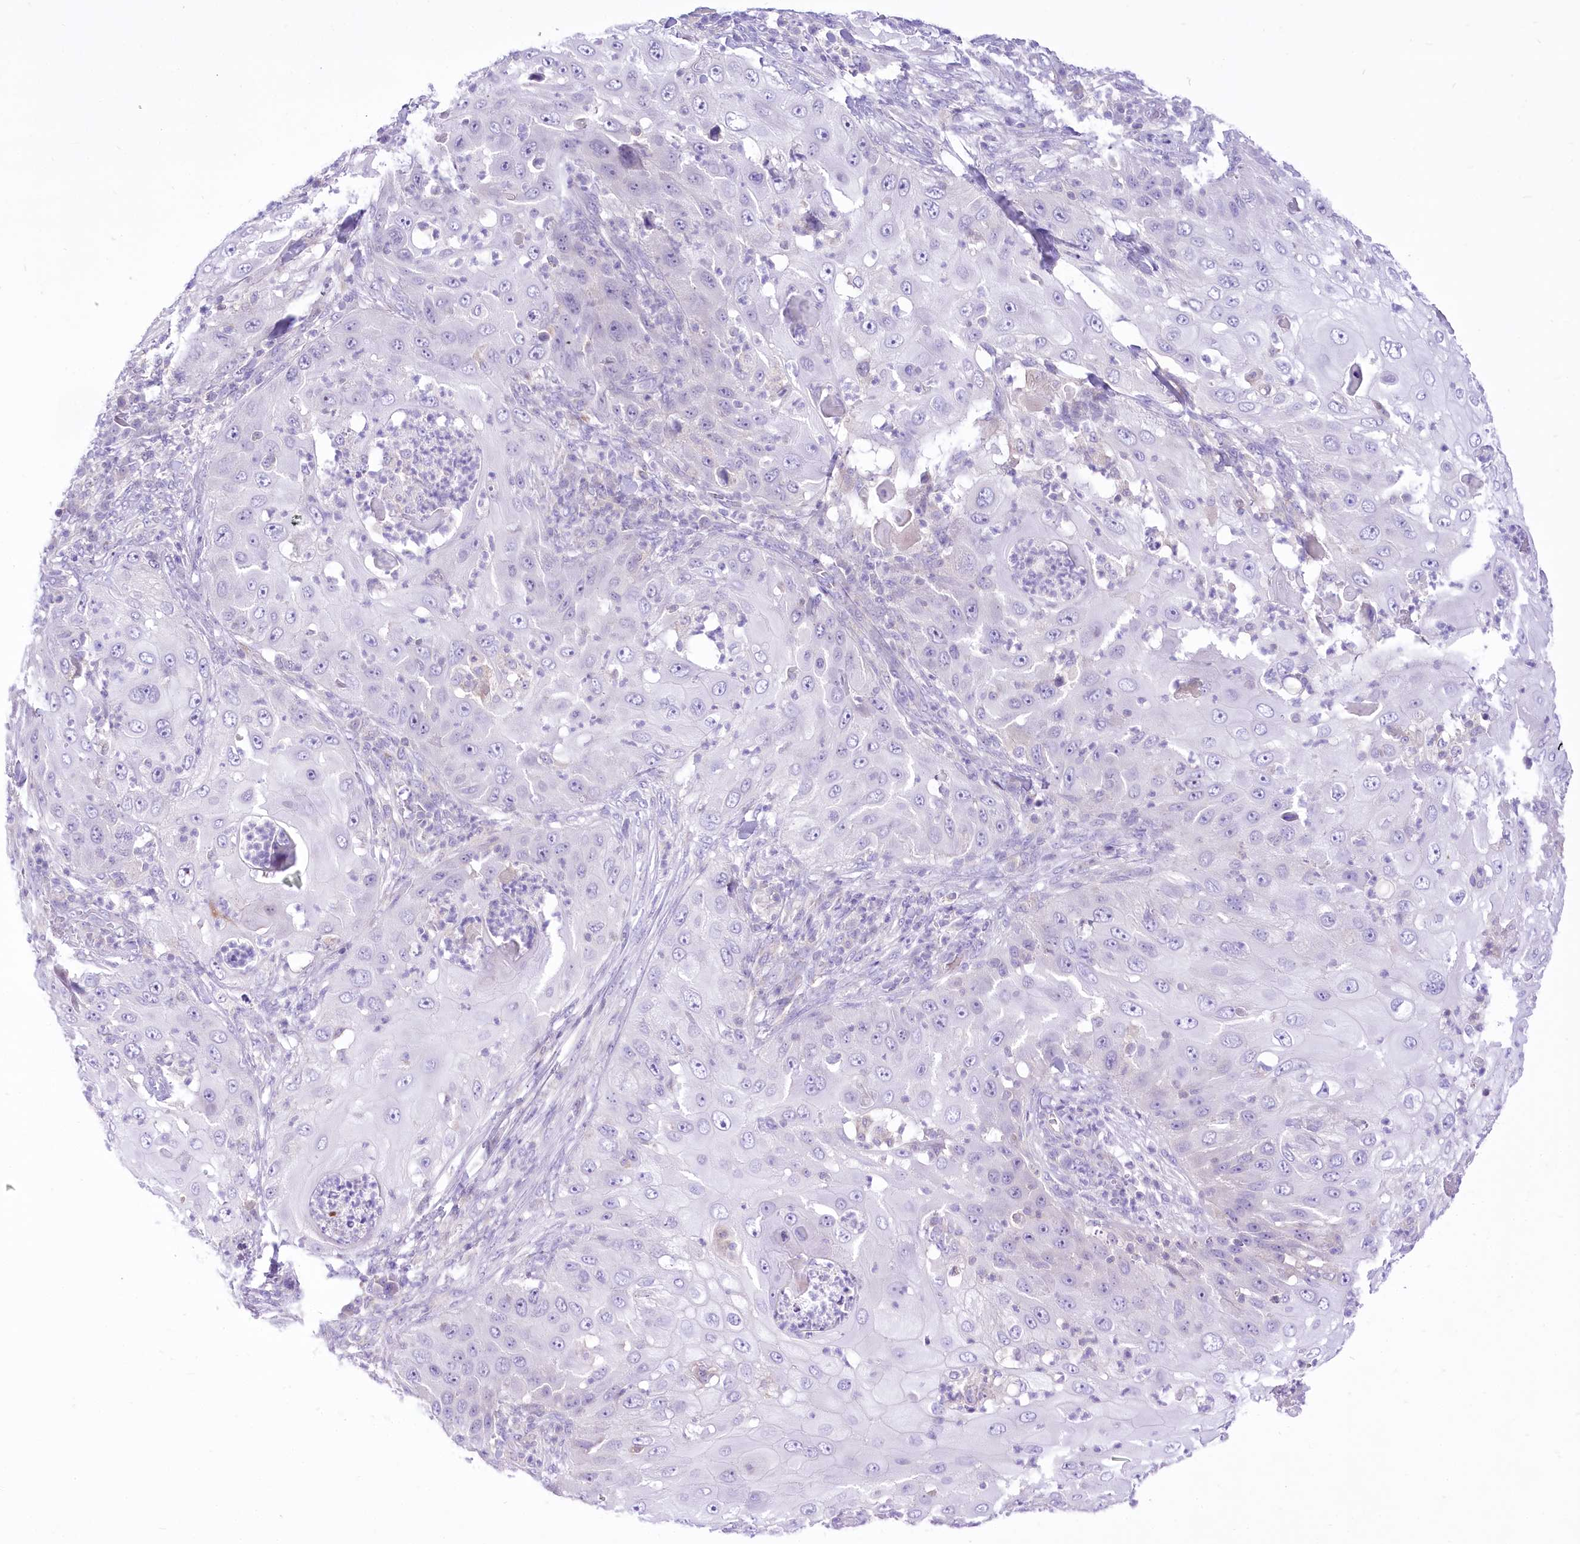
{"staining": {"intensity": "negative", "quantity": "none", "location": "none"}, "tissue": "skin cancer", "cell_type": "Tumor cells", "image_type": "cancer", "snomed": [{"axis": "morphology", "description": "Squamous cell carcinoma, NOS"}, {"axis": "topography", "description": "Skin"}], "caption": "A histopathology image of human squamous cell carcinoma (skin) is negative for staining in tumor cells.", "gene": "HELT", "patient": {"sex": "female", "age": 44}}